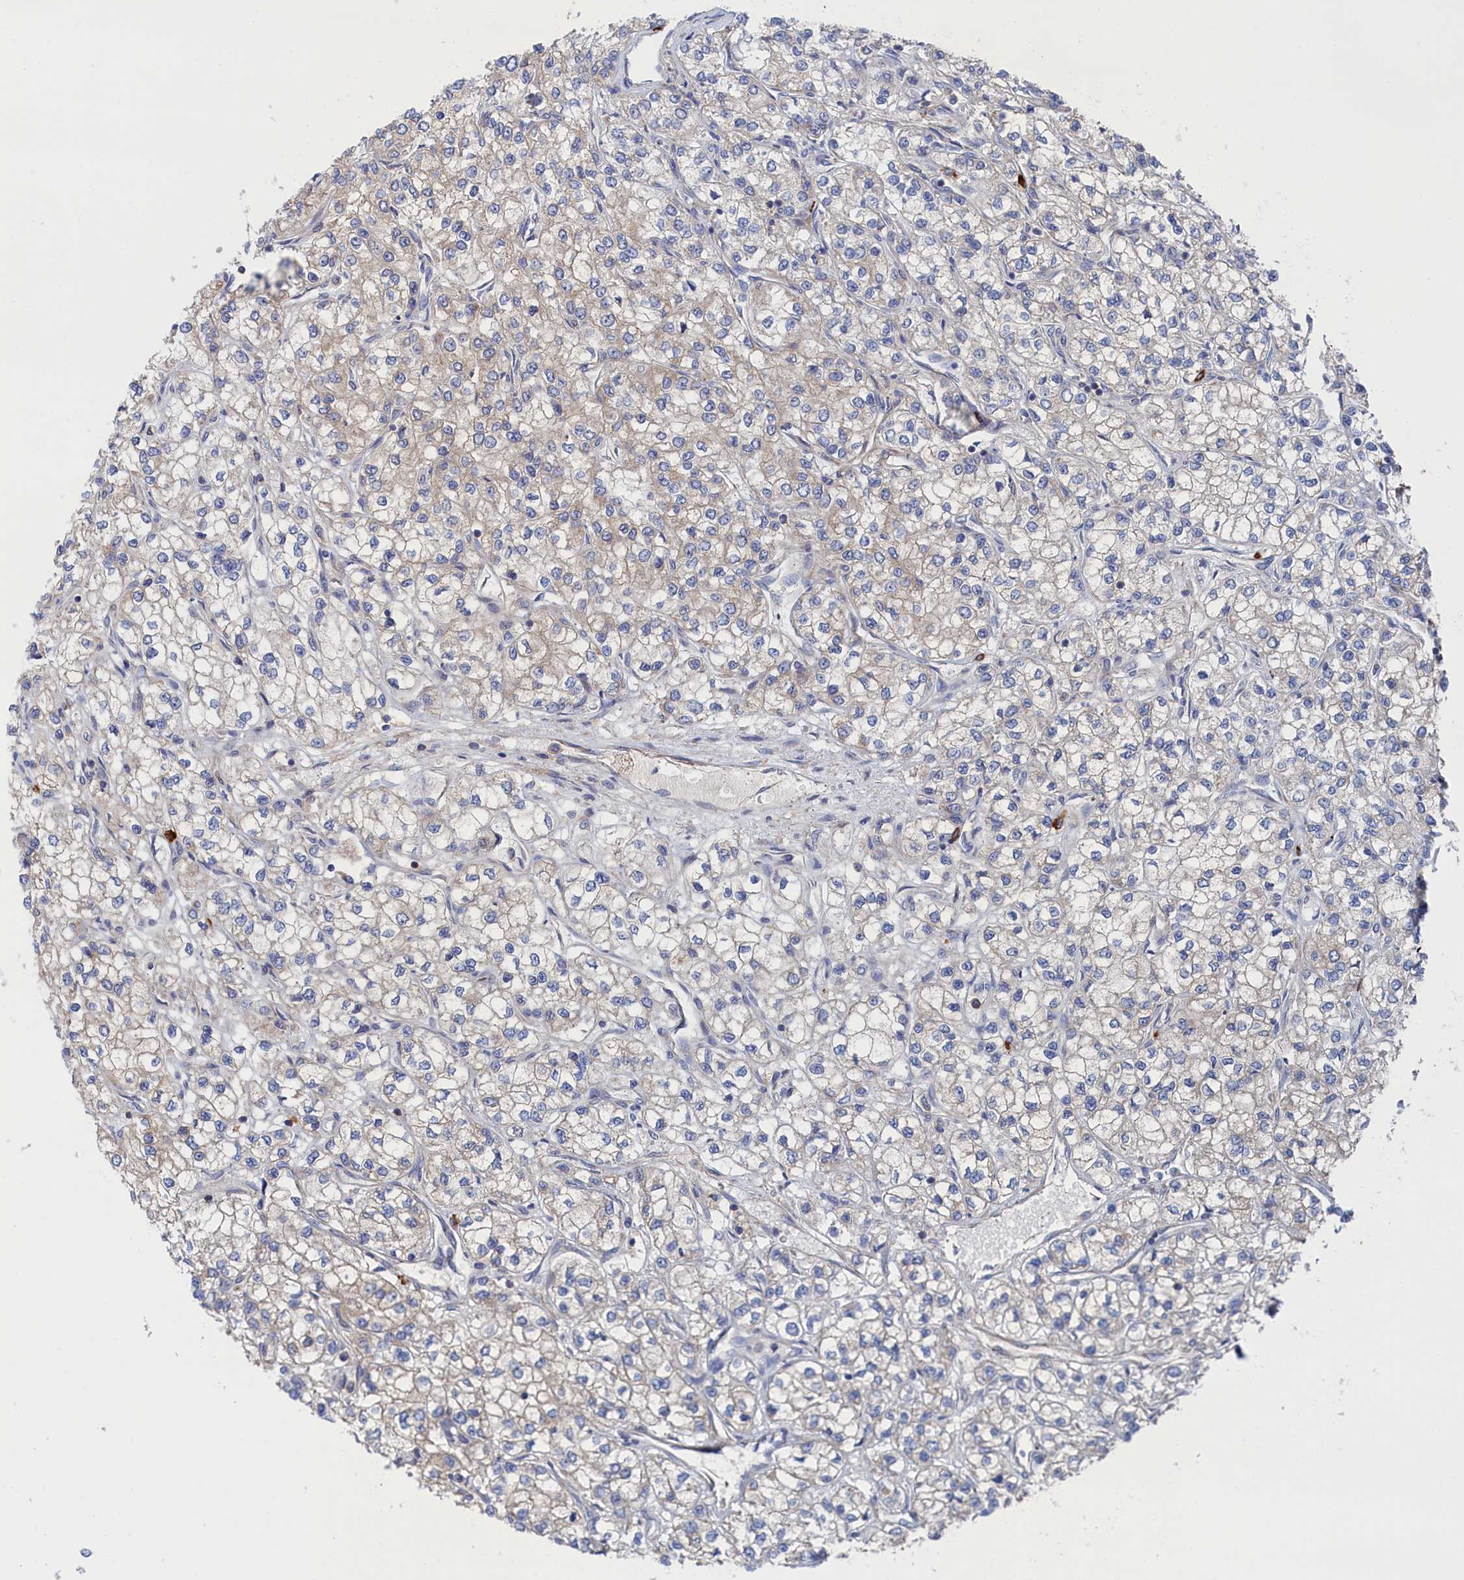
{"staining": {"intensity": "weak", "quantity": "<25%", "location": "cytoplasmic/membranous"}, "tissue": "renal cancer", "cell_type": "Tumor cells", "image_type": "cancer", "snomed": [{"axis": "morphology", "description": "Adenocarcinoma, NOS"}, {"axis": "topography", "description": "Kidney"}], "caption": "This is an immunohistochemistry photomicrograph of human renal cancer (adenocarcinoma). There is no staining in tumor cells.", "gene": "FILIP1L", "patient": {"sex": "male", "age": 80}}